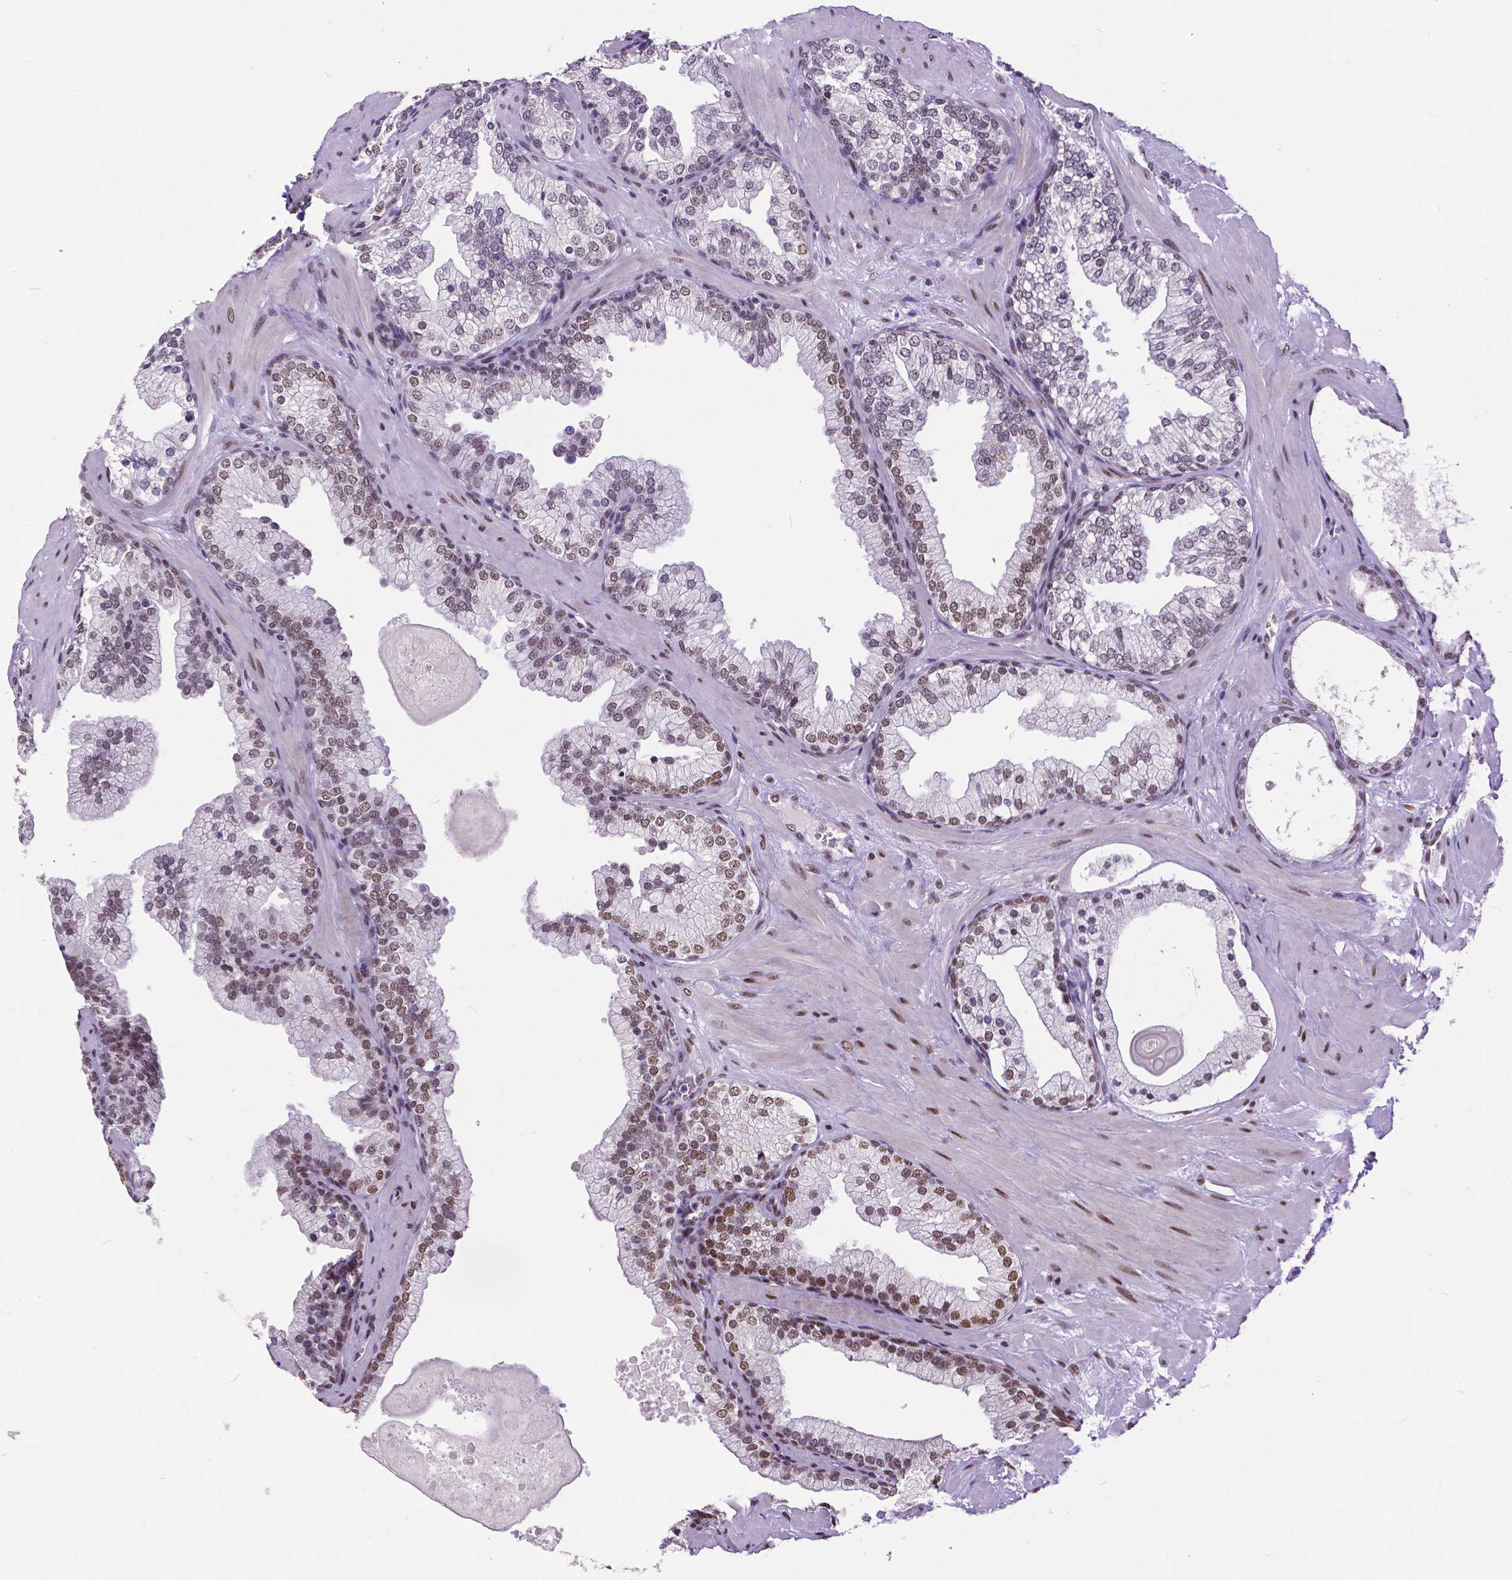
{"staining": {"intensity": "moderate", "quantity": "25%-75%", "location": "nuclear"}, "tissue": "prostate", "cell_type": "Glandular cells", "image_type": "normal", "snomed": [{"axis": "morphology", "description": "Normal tissue, NOS"}, {"axis": "topography", "description": "Prostate"}, {"axis": "topography", "description": "Peripheral nerve tissue"}], "caption": "Protein analysis of normal prostate reveals moderate nuclear staining in about 25%-75% of glandular cells.", "gene": "ATRX", "patient": {"sex": "male", "age": 61}}